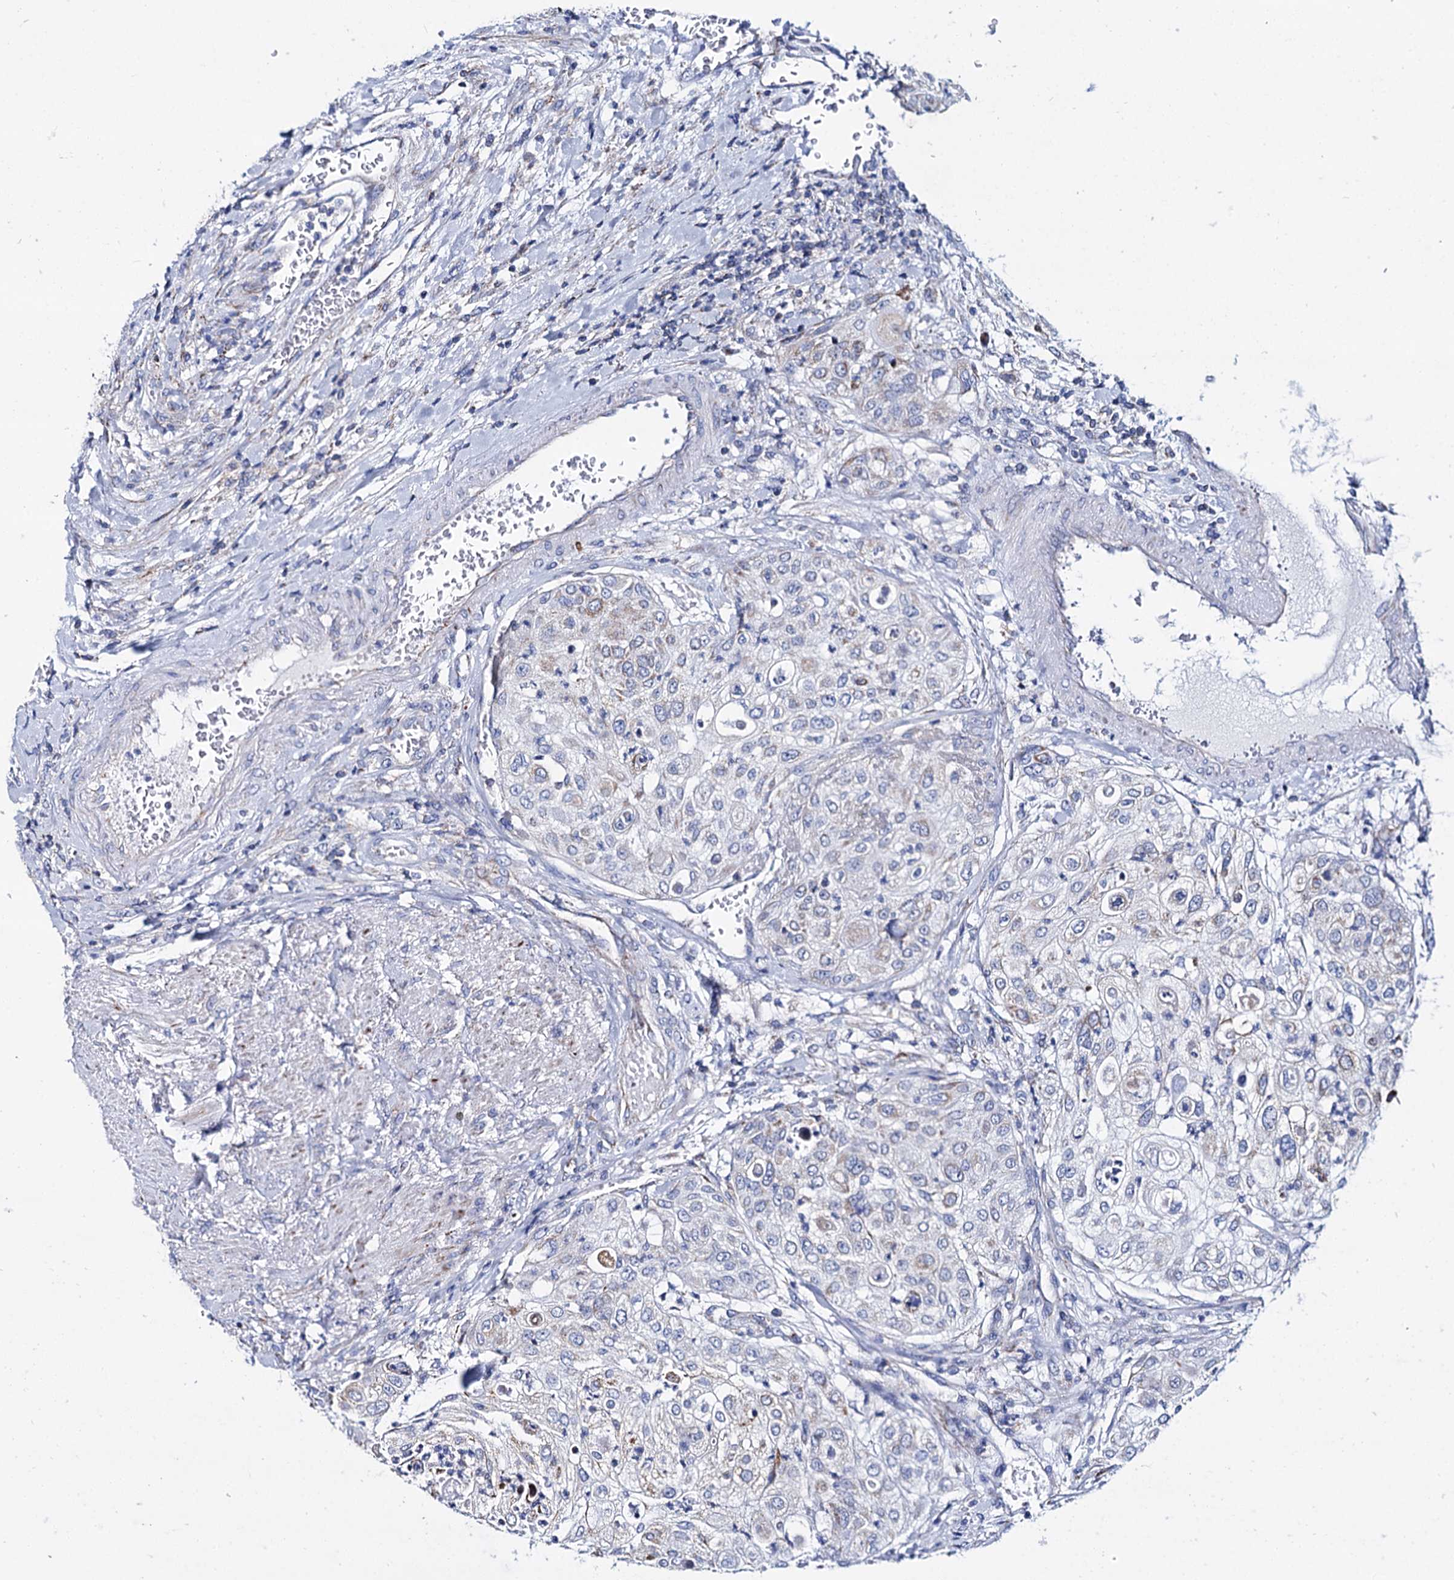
{"staining": {"intensity": "weak", "quantity": "<25%", "location": "cytoplasmic/membranous"}, "tissue": "urothelial cancer", "cell_type": "Tumor cells", "image_type": "cancer", "snomed": [{"axis": "morphology", "description": "Urothelial carcinoma, High grade"}, {"axis": "topography", "description": "Urinary bladder"}], "caption": "An IHC image of urothelial cancer is shown. There is no staining in tumor cells of urothelial cancer.", "gene": "UBASH3B", "patient": {"sex": "female", "age": 79}}